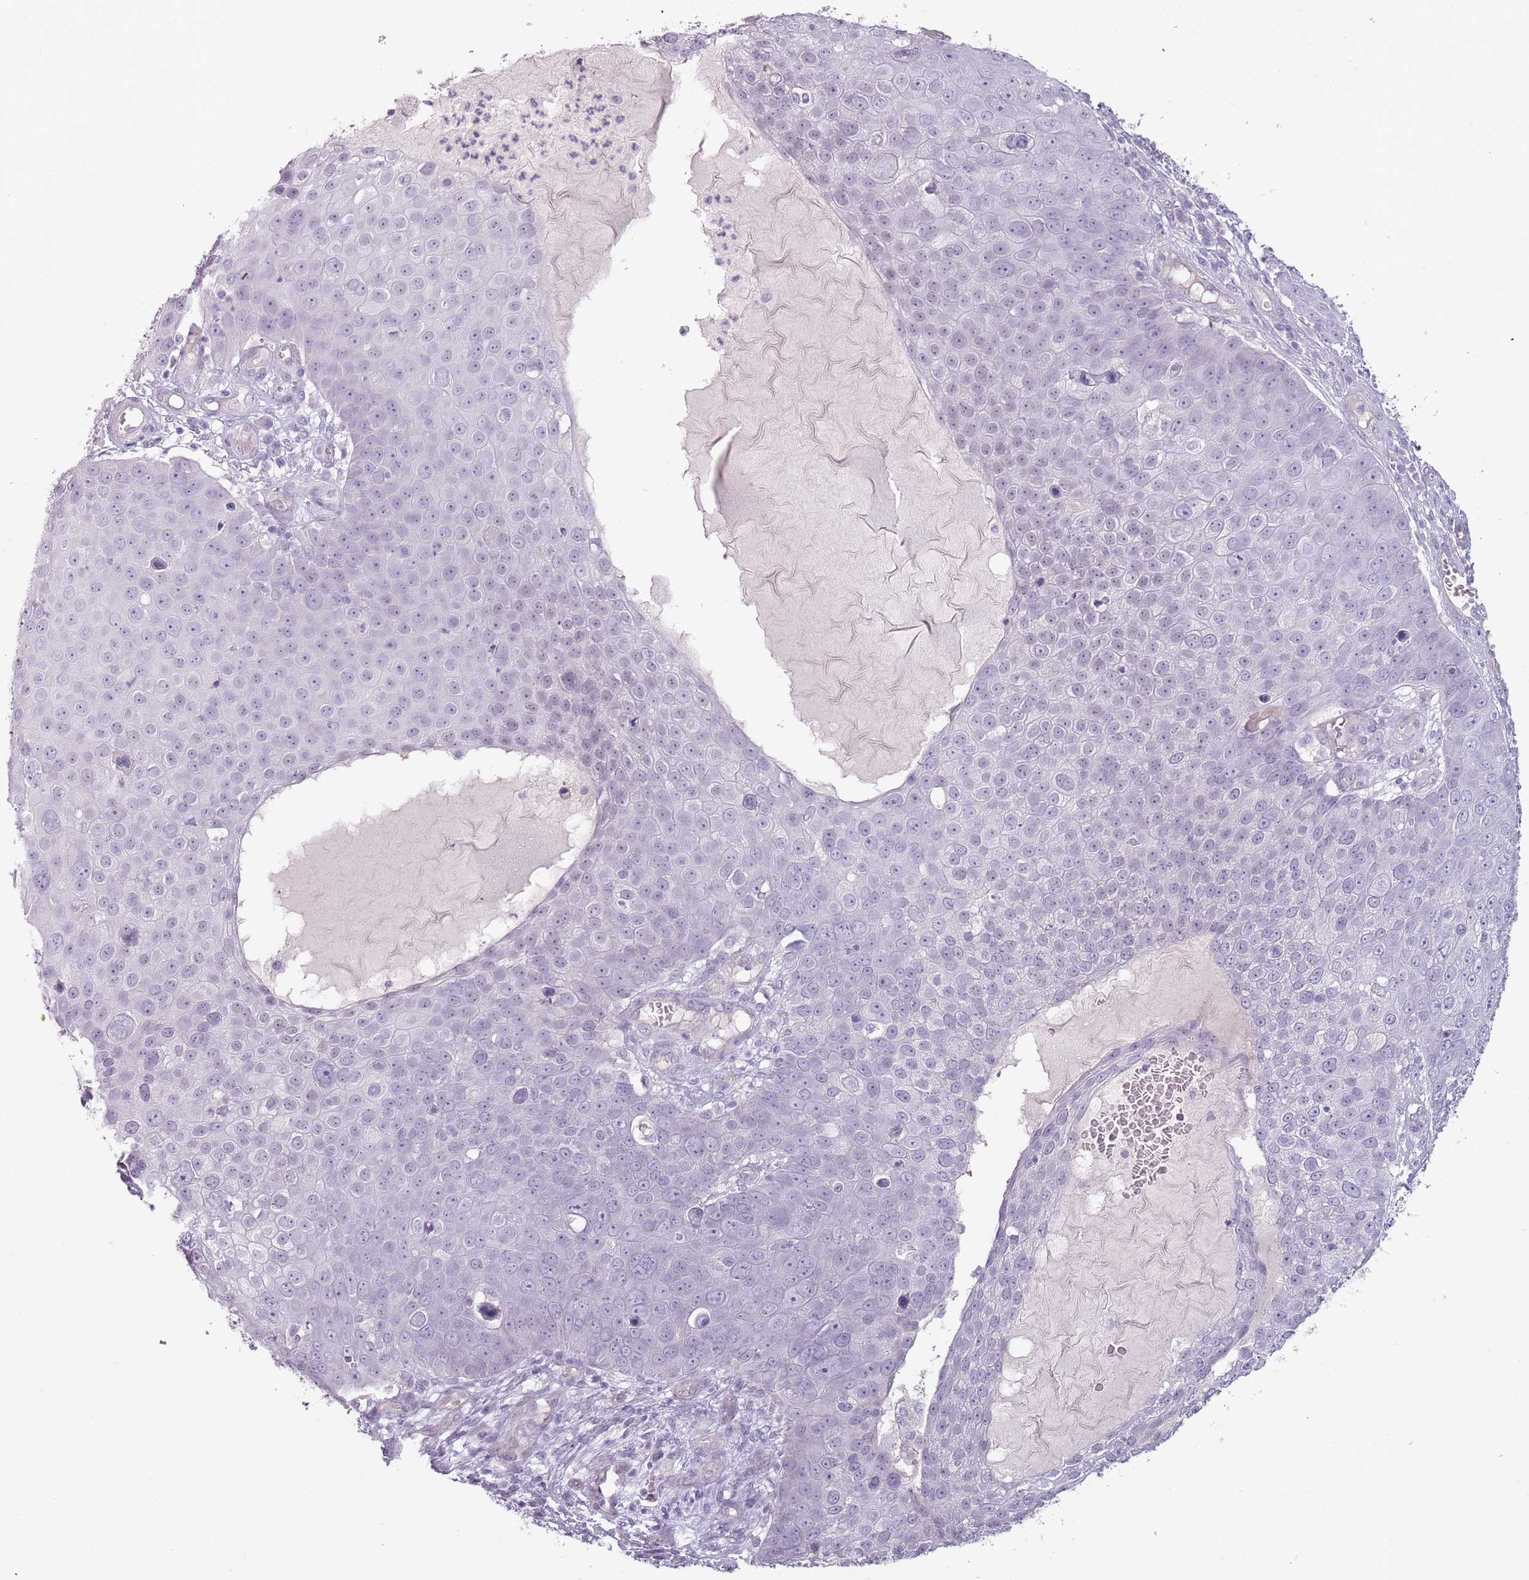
{"staining": {"intensity": "negative", "quantity": "none", "location": "none"}, "tissue": "skin cancer", "cell_type": "Tumor cells", "image_type": "cancer", "snomed": [{"axis": "morphology", "description": "Squamous cell carcinoma, NOS"}, {"axis": "topography", "description": "Skin"}], "caption": "Tumor cells show no significant protein positivity in skin cancer.", "gene": "RFX2", "patient": {"sex": "male", "age": 71}}